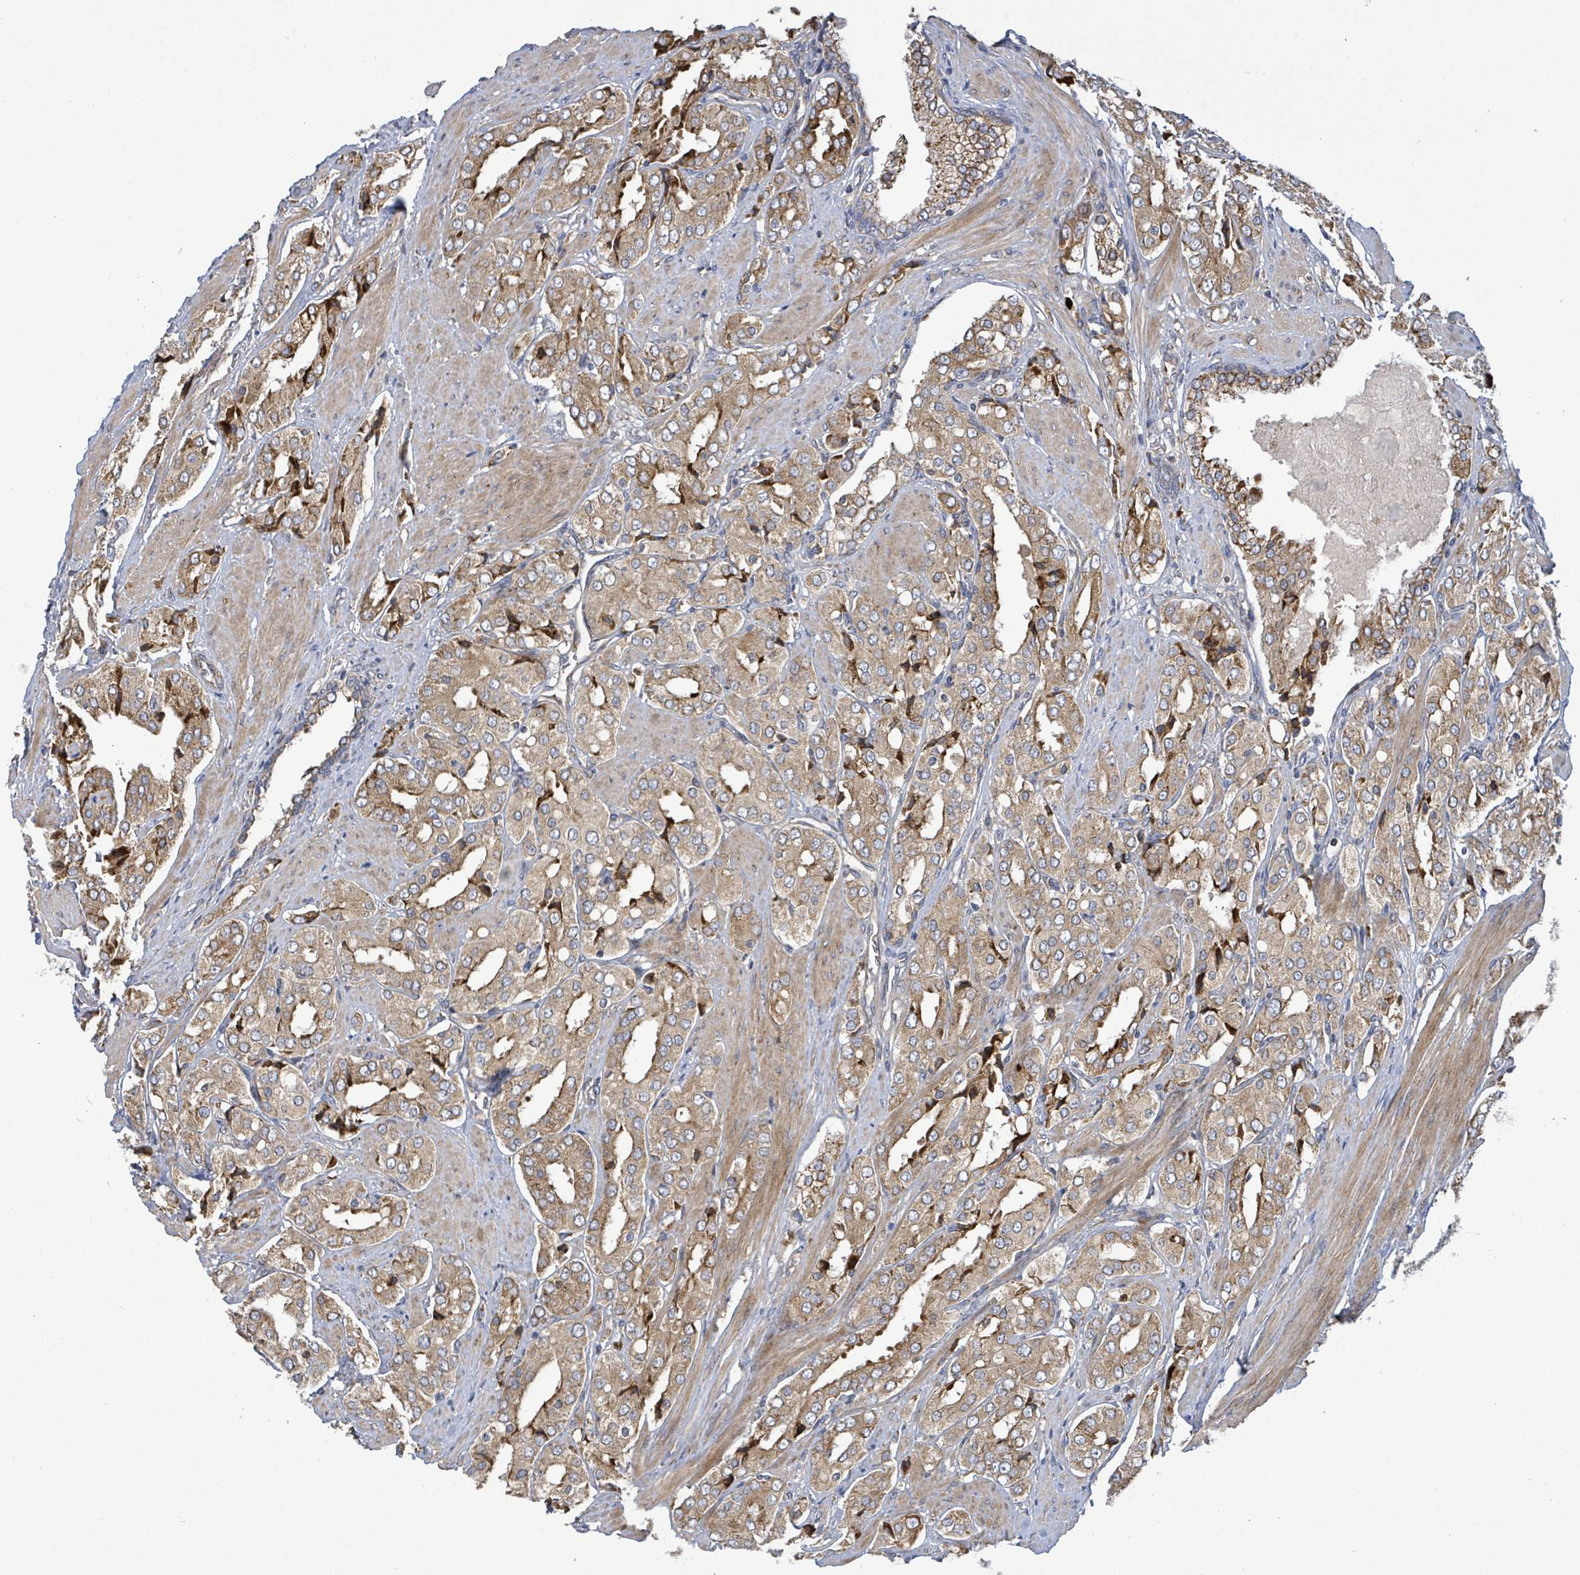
{"staining": {"intensity": "moderate", "quantity": ">75%", "location": "cytoplasmic/membranous"}, "tissue": "prostate cancer", "cell_type": "Tumor cells", "image_type": "cancer", "snomed": [{"axis": "morphology", "description": "Adenocarcinoma, High grade"}, {"axis": "topography", "description": "Prostate"}], "caption": "Immunohistochemical staining of human adenocarcinoma (high-grade) (prostate) demonstrates medium levels of moderate cytoplasmic/membranous protein expression in approximately >75% of tumor cells.", "gene": "NOMO1", "patient": {"sex": "male", "age": 71}}